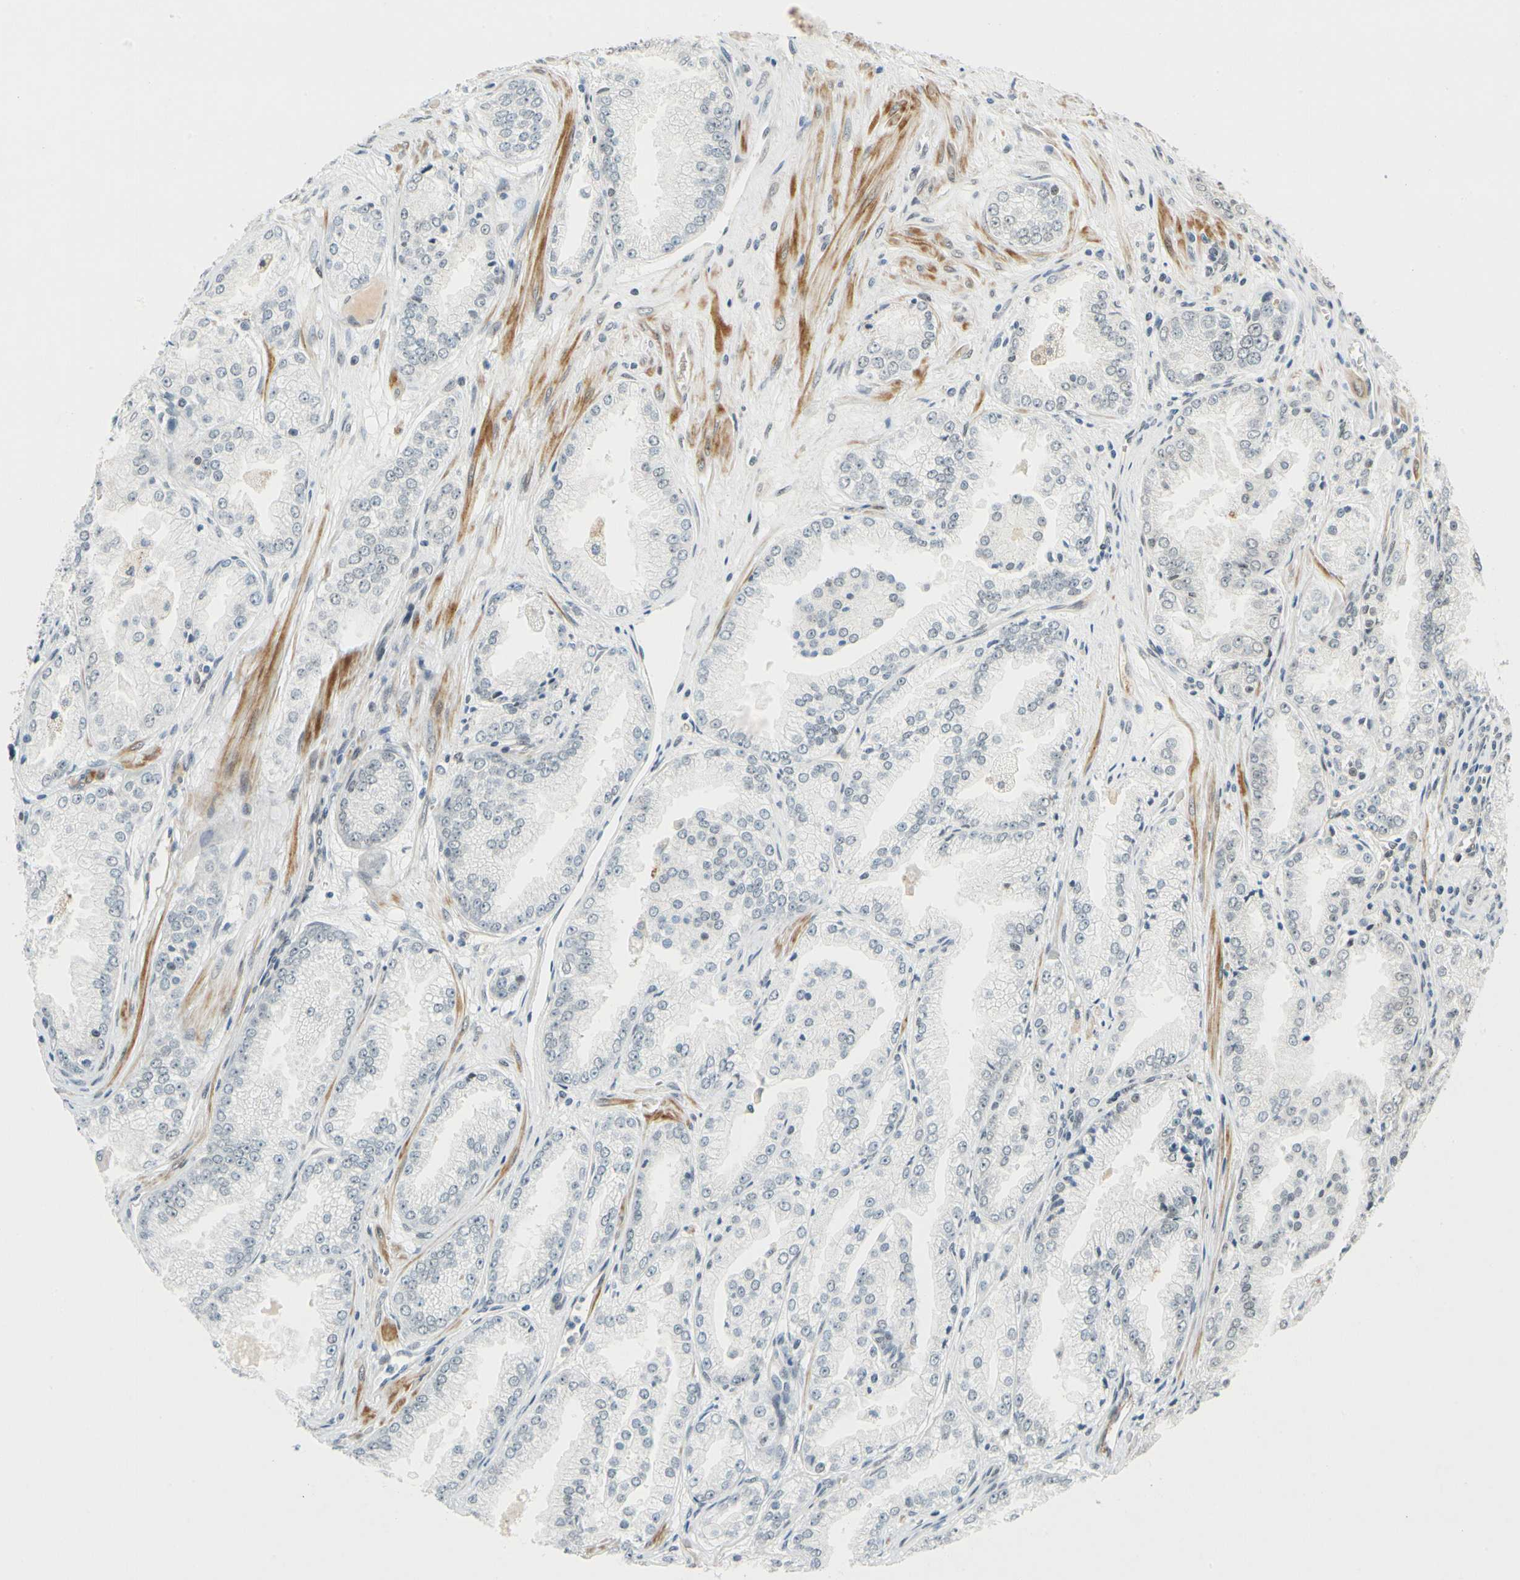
{"staining": {"intensity": "negative", "quantity": "none", "location": "none"}, "tissue": "prostate cancer", "cell_type": "Tumor cells", "image_type": "cancer", "snomed": [{"axis": "morphology", "description": "Adenocarcinoma, High grade"}, {"axis": "topography", "description": "Prostate"}], "caption": "IHC photomicrograph of neoplastic tissue: prostate high-grade adenocarcinoma stained with DAB displays no significant protein positivity in tumor cells.", "gene": "POGZ", "patient": {"sex": "male", "age": 61}}